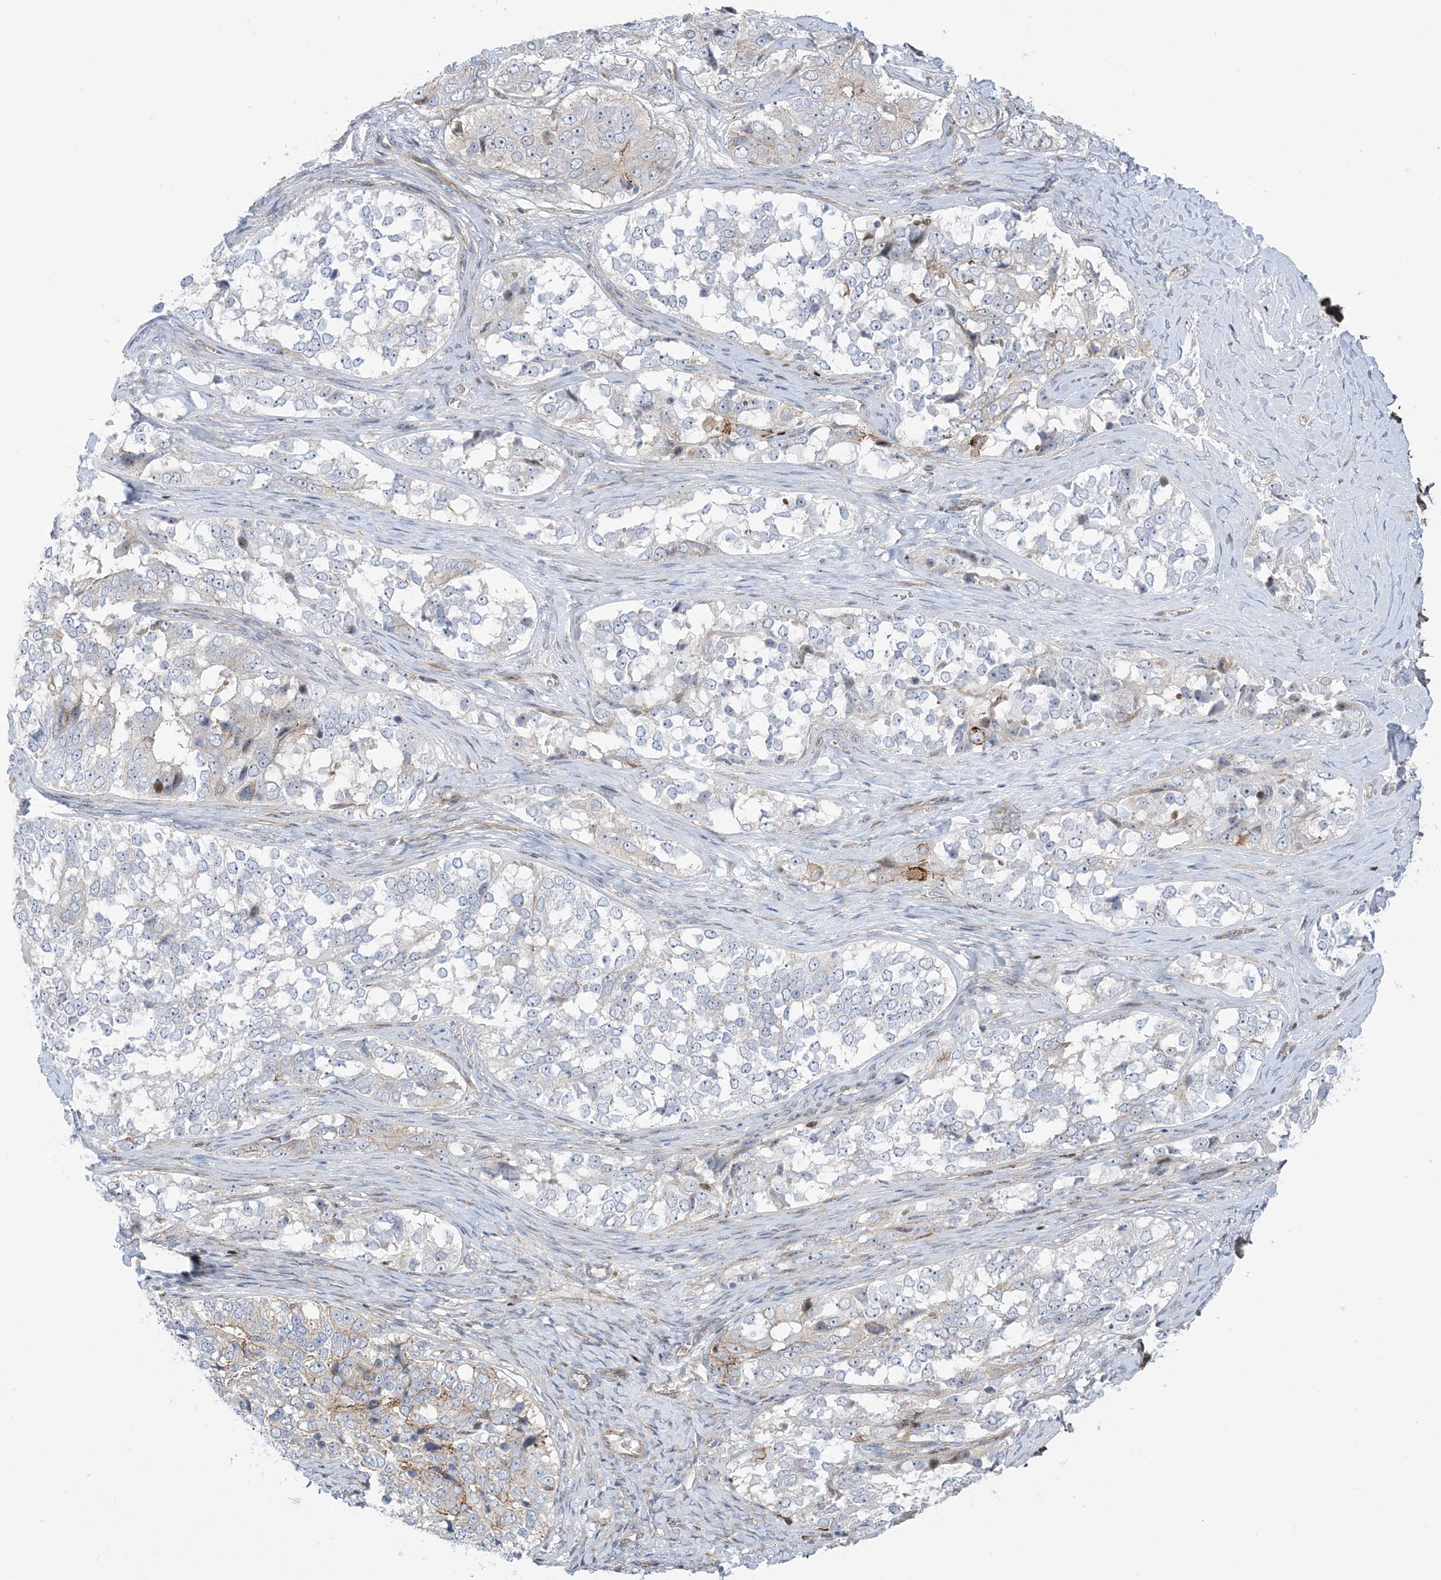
{"staining": {"intensity": "moderate", "quantity": "<25%", "location": "cytoplasmic/membranous"}, "tissue": "ovarian cancer", "cell_type": "Tumor cells", "image_type": "cancer", "snomed": [{"axis": "morphology", "description": "Carcinoma, endometroid"}, {"axis": "topography", "description": "Ovary"}], "caption": "Human ovarian cancer stained with a brown dye demonstrates moderate cytoplasmic/membranous positive staining in approximately <25% of tumor cells.", "gene": "MARS2", "patient": {"sex": "female", "age": 51}}